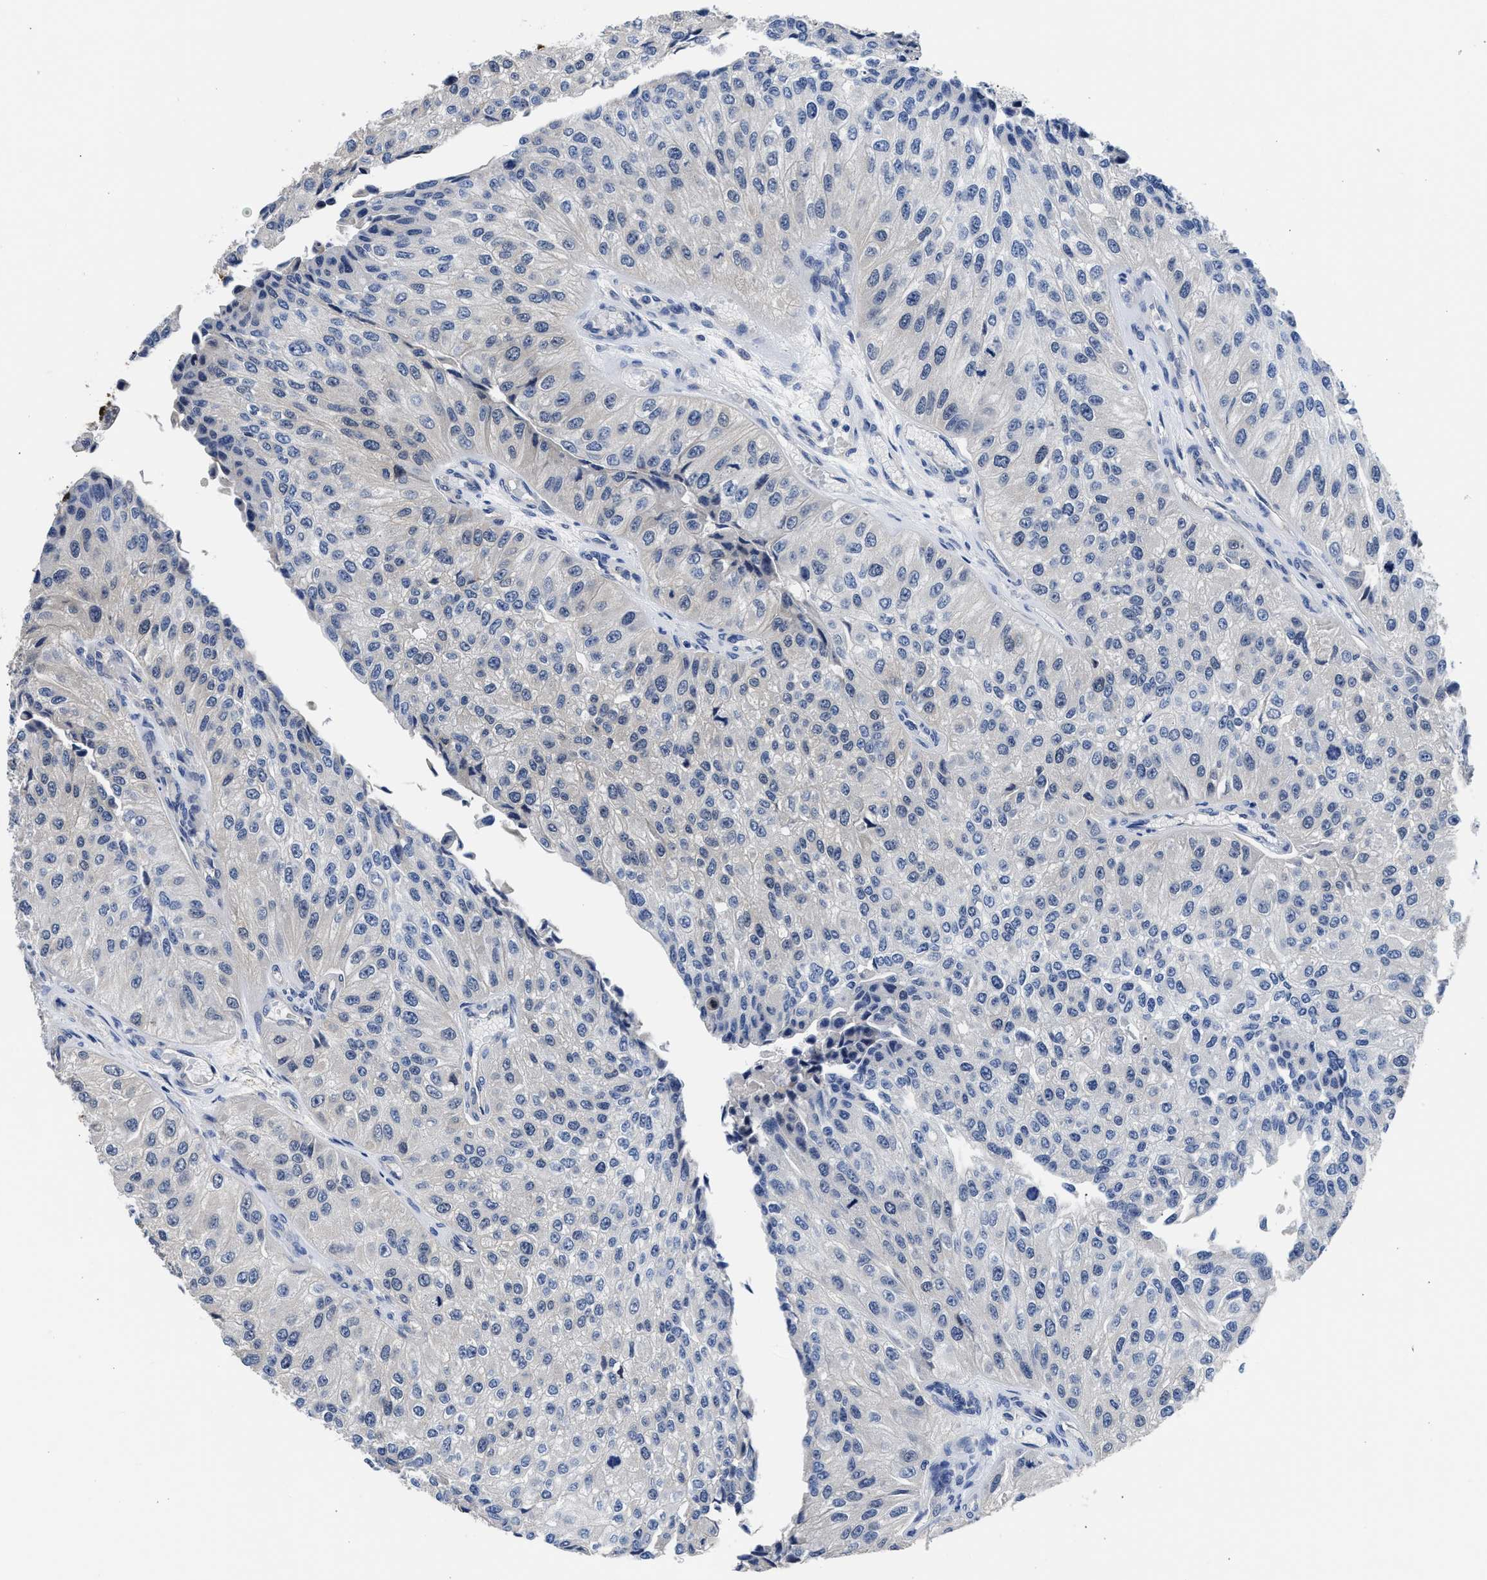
{"staining": {"intensity": "negative", "quantity": "none", "location": "none"}, "tissue": "urothelial cancer", "cell_type": "Tumor cells", "image_type": "cancer", "snomed": [{"axis": "morphology", "description": "Urothelial carcinoma, High grade"}, {"axis": "topography", "description": "Kidney"}, {"axis": "topography", "description": "Urinary bladder"}], "caption": "Image shows no significant protein expression in tumor cells of urothelial carcinoma (high-grade). The staining was performed using DAB (3,3'-diaminobenzidine) to visualize the protein expression in brown, while the nuclei were stained in blue with hematoxylin (Magnification: 20x).", "gene": "XPO5", "patient": {"sex": "male", "age": 77}}